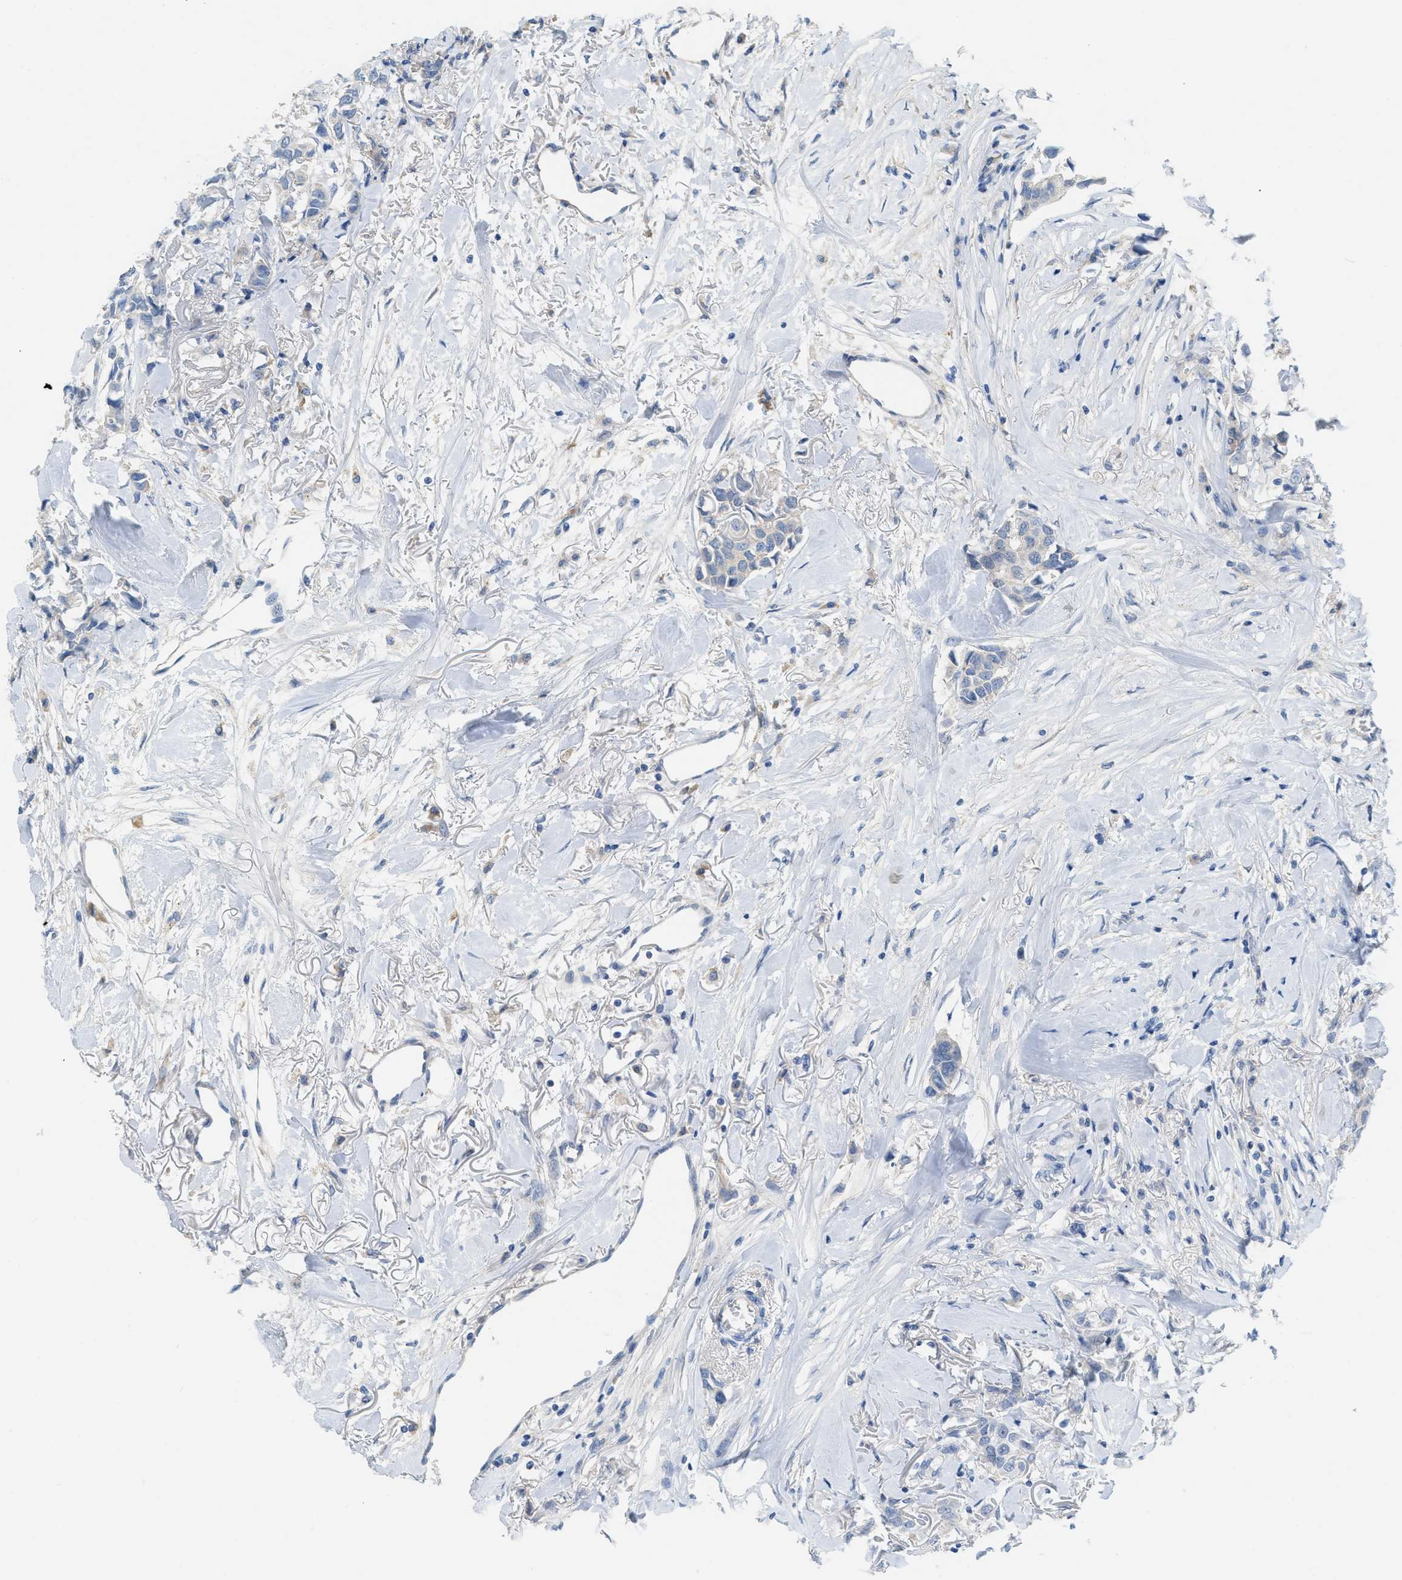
{"staining": {"intensity": "negative", "quantity": "none", "location": "none"}, "tissue": "breast cancer", "cell_type": "Tumor cells", "image_type": "cancer", "snomed": [{"axis": "morphology", "description": "Duct carcinoma"}, {"axis": "topography", "description": "Breast"}], "caption": "A histopathology image of breast cancer stained for a protein demonstrates no brown staining in tumor cells. (DAB immunohistochemistry (IHC) visualized using brightfield microscopy, high magnification).", "gene": "HSF2", "patient": {"sex": "female", "age": 80}}